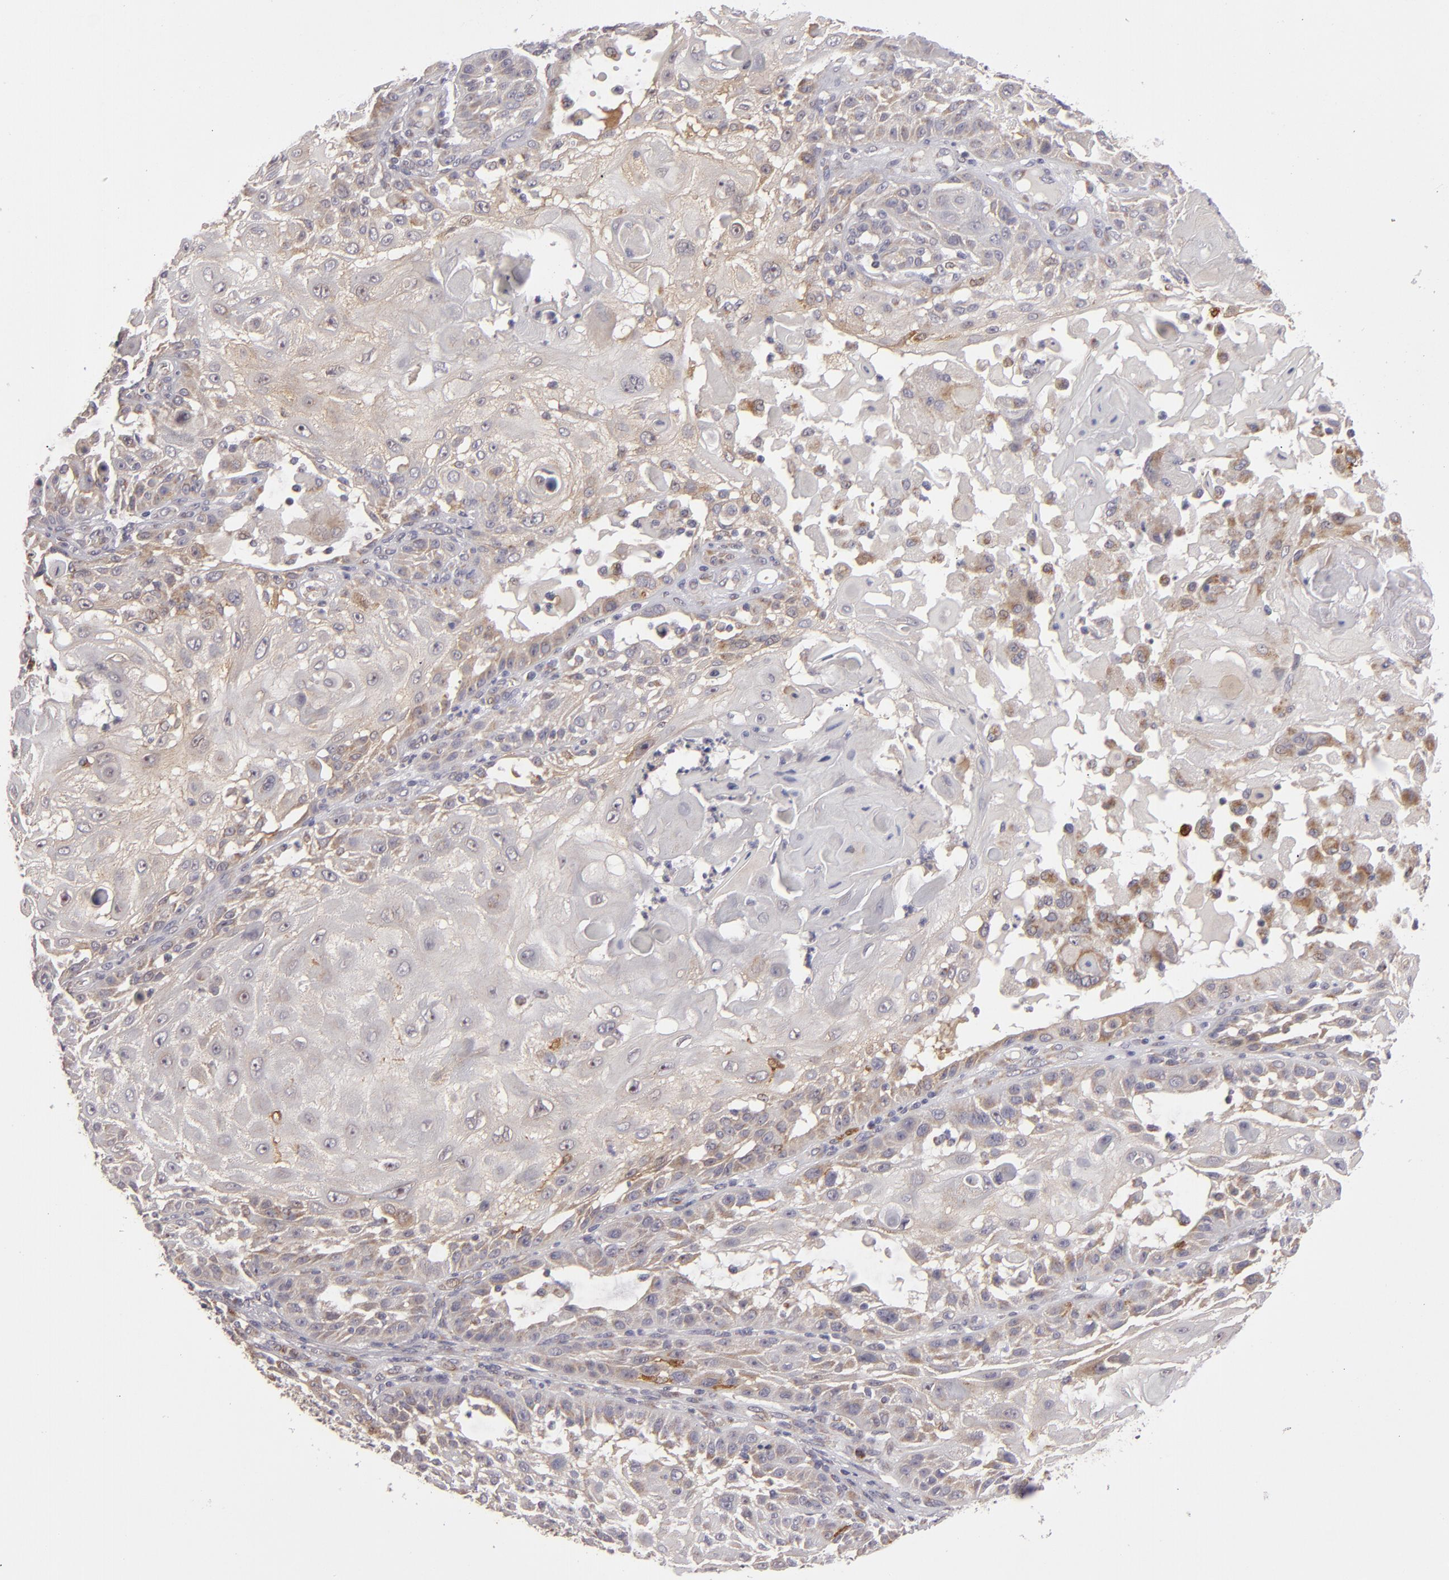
{"staining": {"intensity": "weak", "quantity": "25%-75%", "location": "cytoplasmic/membranous"}, "tissue": "skin cancer", "cell_type": "Tumor cells", "image_type": "cancer", "snomed": [{"axis": "morphology", "description": "Squamous cell carcinoma, NOS"}, {"axis": "topography", "description": "Skin"}], "caption": "Protein analysis of skin cancer tissue reveals weak cytoplasmic/membranous positivity in approximately 25%-75% of tumor cells.", "gene": "SH2D4A", "patient": {"sex": "female", "age": 89}}